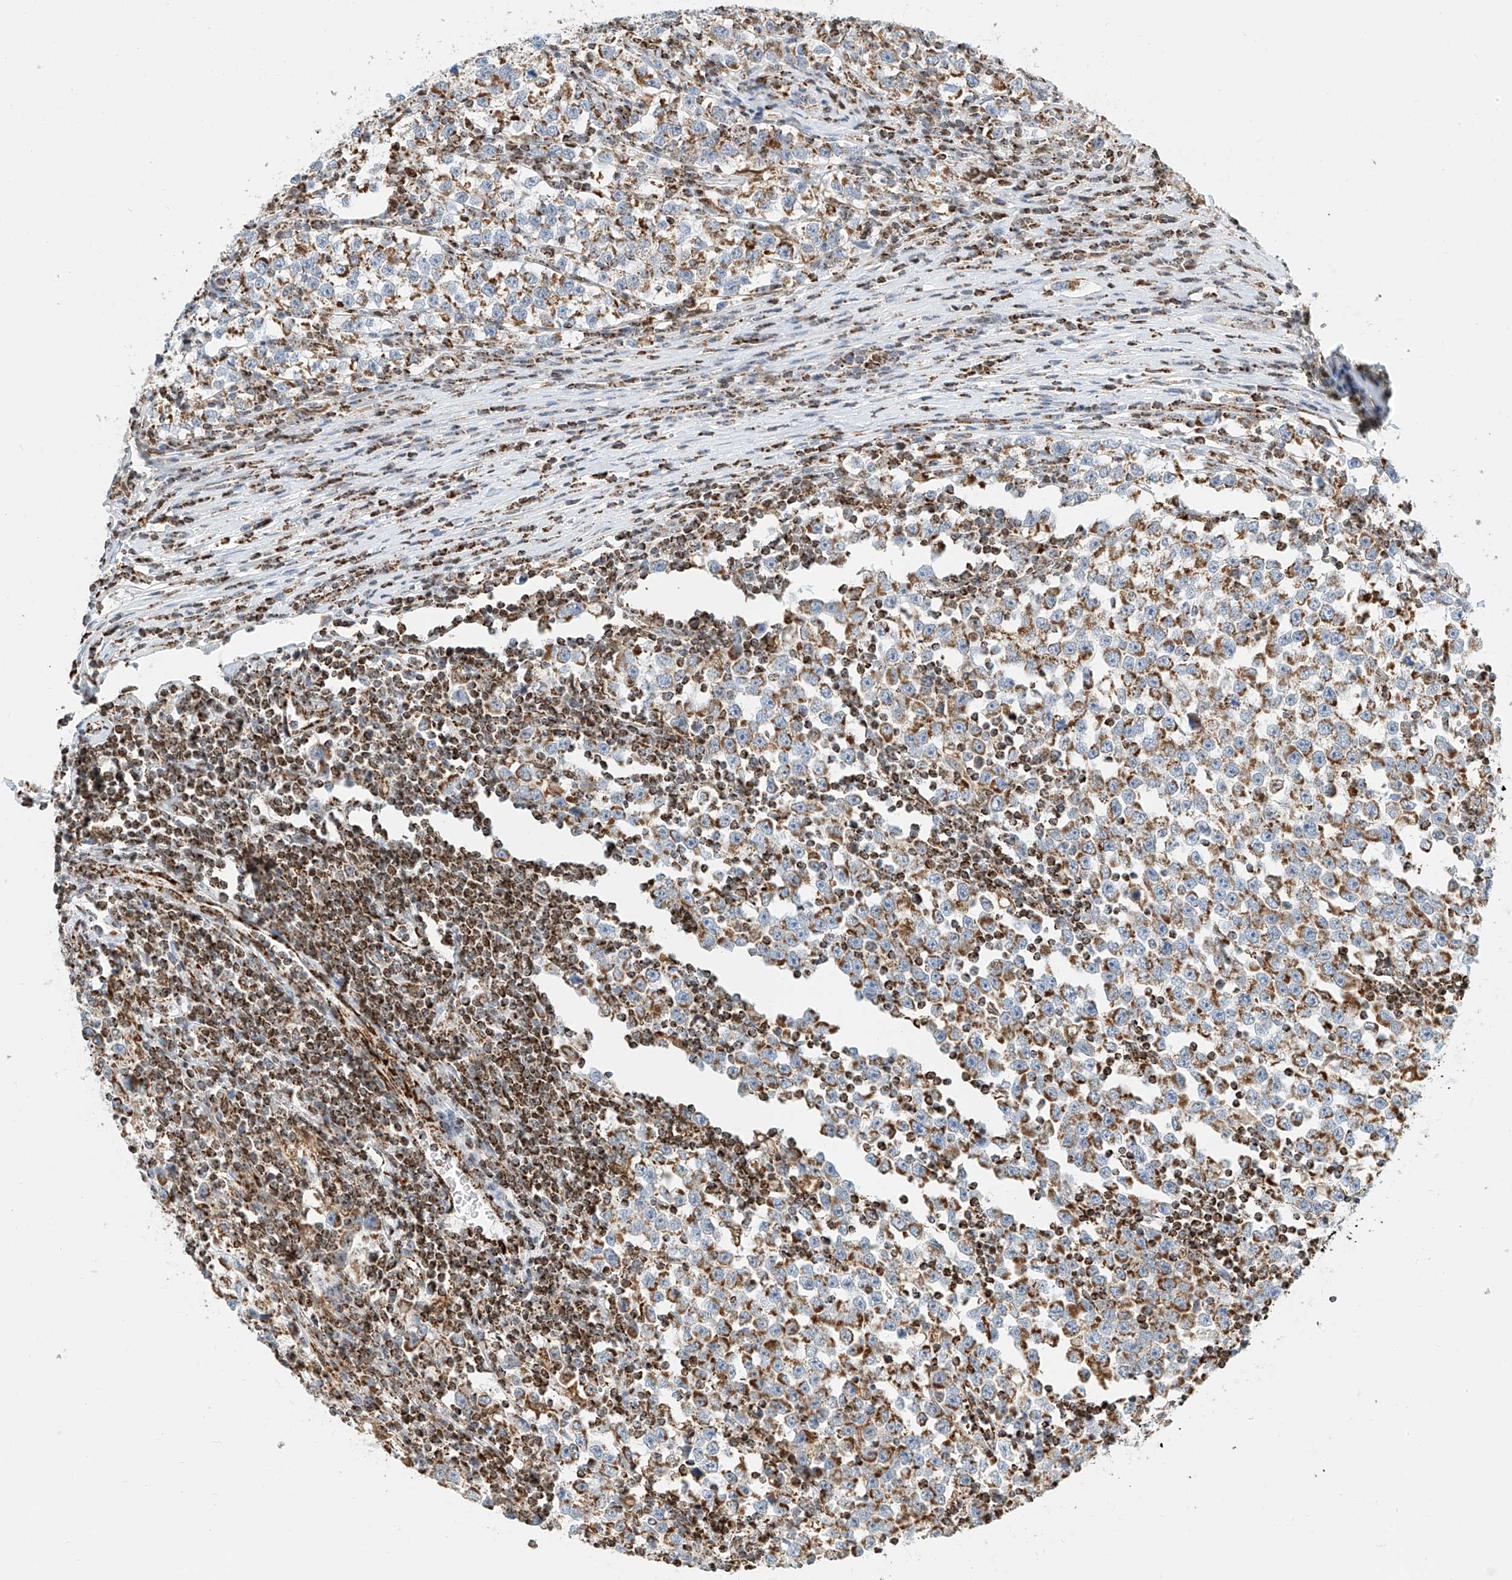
{"staining": {"intensity": "moderate", "quantity": ">75%", "location": "cytoplasmic/membranous"}, "tissue": "testis cancer", "cell_type": "Tumor cells", "image_type": "cancer", "snomed": [{"axis": "morphology", "description": "Normal tissue, NOS"}, {"axis": "morphology", "description": "Seminoma, NOS"}, {"axis": "topography", "description": "Testis"}], "caption": "Human testis cancer stained with a brown dye exhibits moderate cytoplasmic/membranous positive expression in approximately >75% of tumor cells.", "gene": "PPA2", "patient": {"sex": "male", "age": 43}}